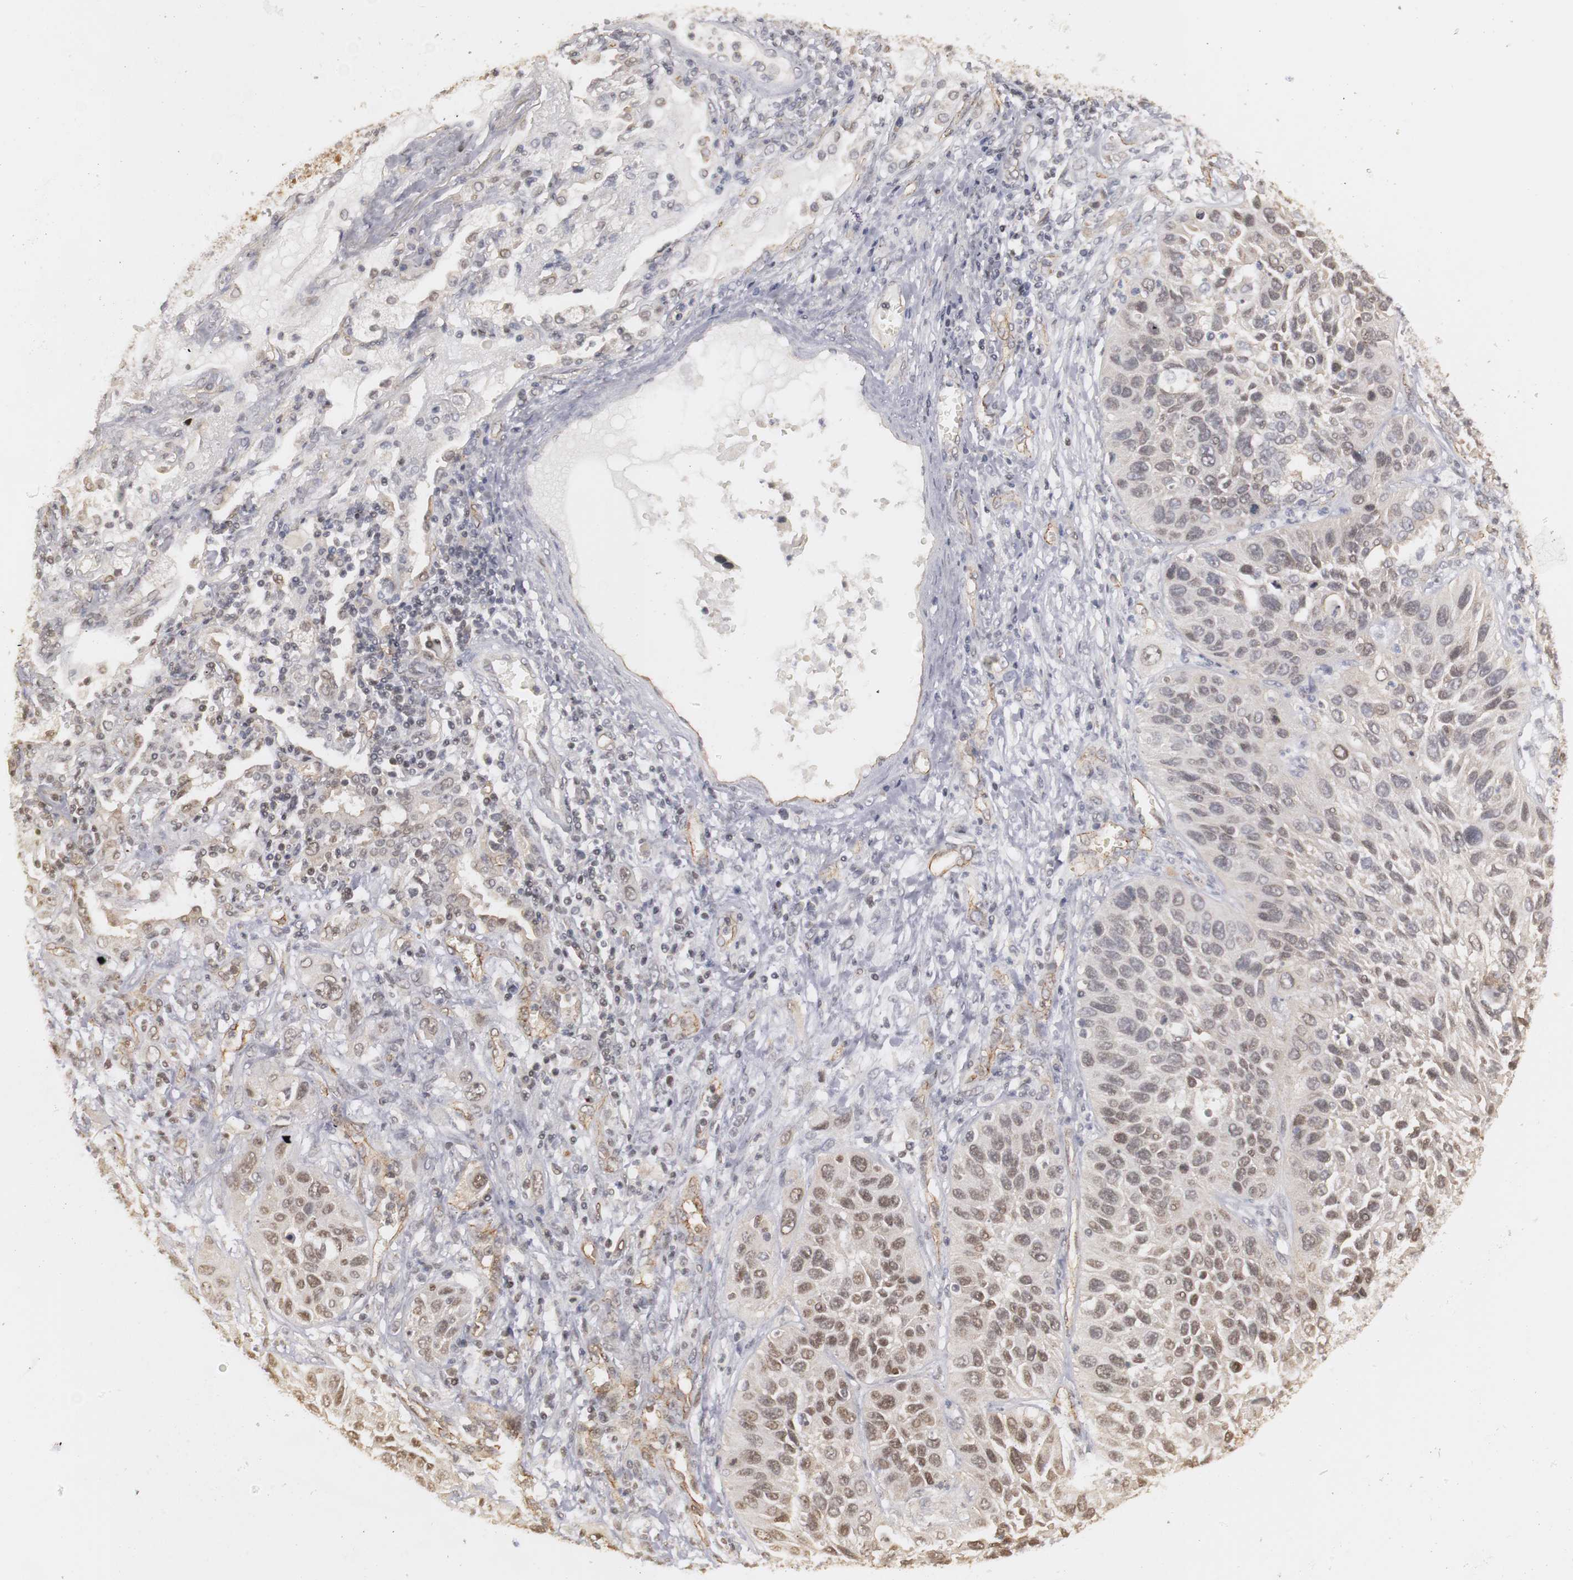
{"staining": {"intensity": "weak", "quantity": "25%-75%", "location": "cytoplasmic/membranous,nuclear"}, "tissue": "lung cancer", "cell_type": "Tumor cells", "image_type": "cancer", "snomed": [{"axis": "morphology", "description": "Squamous cell carcinoma, NOS"}, {"axis": "topography", "description": "Lung"}], "caption": "The histopathology image reveals a brown stain indicating the presence of a protein in the cytoplasmic/membranous and nuclear of tumor cells in lung squamous cell carcinoma.", "gene": "PLEKHA1", "patient": {"sex": "female", "age": 76}}